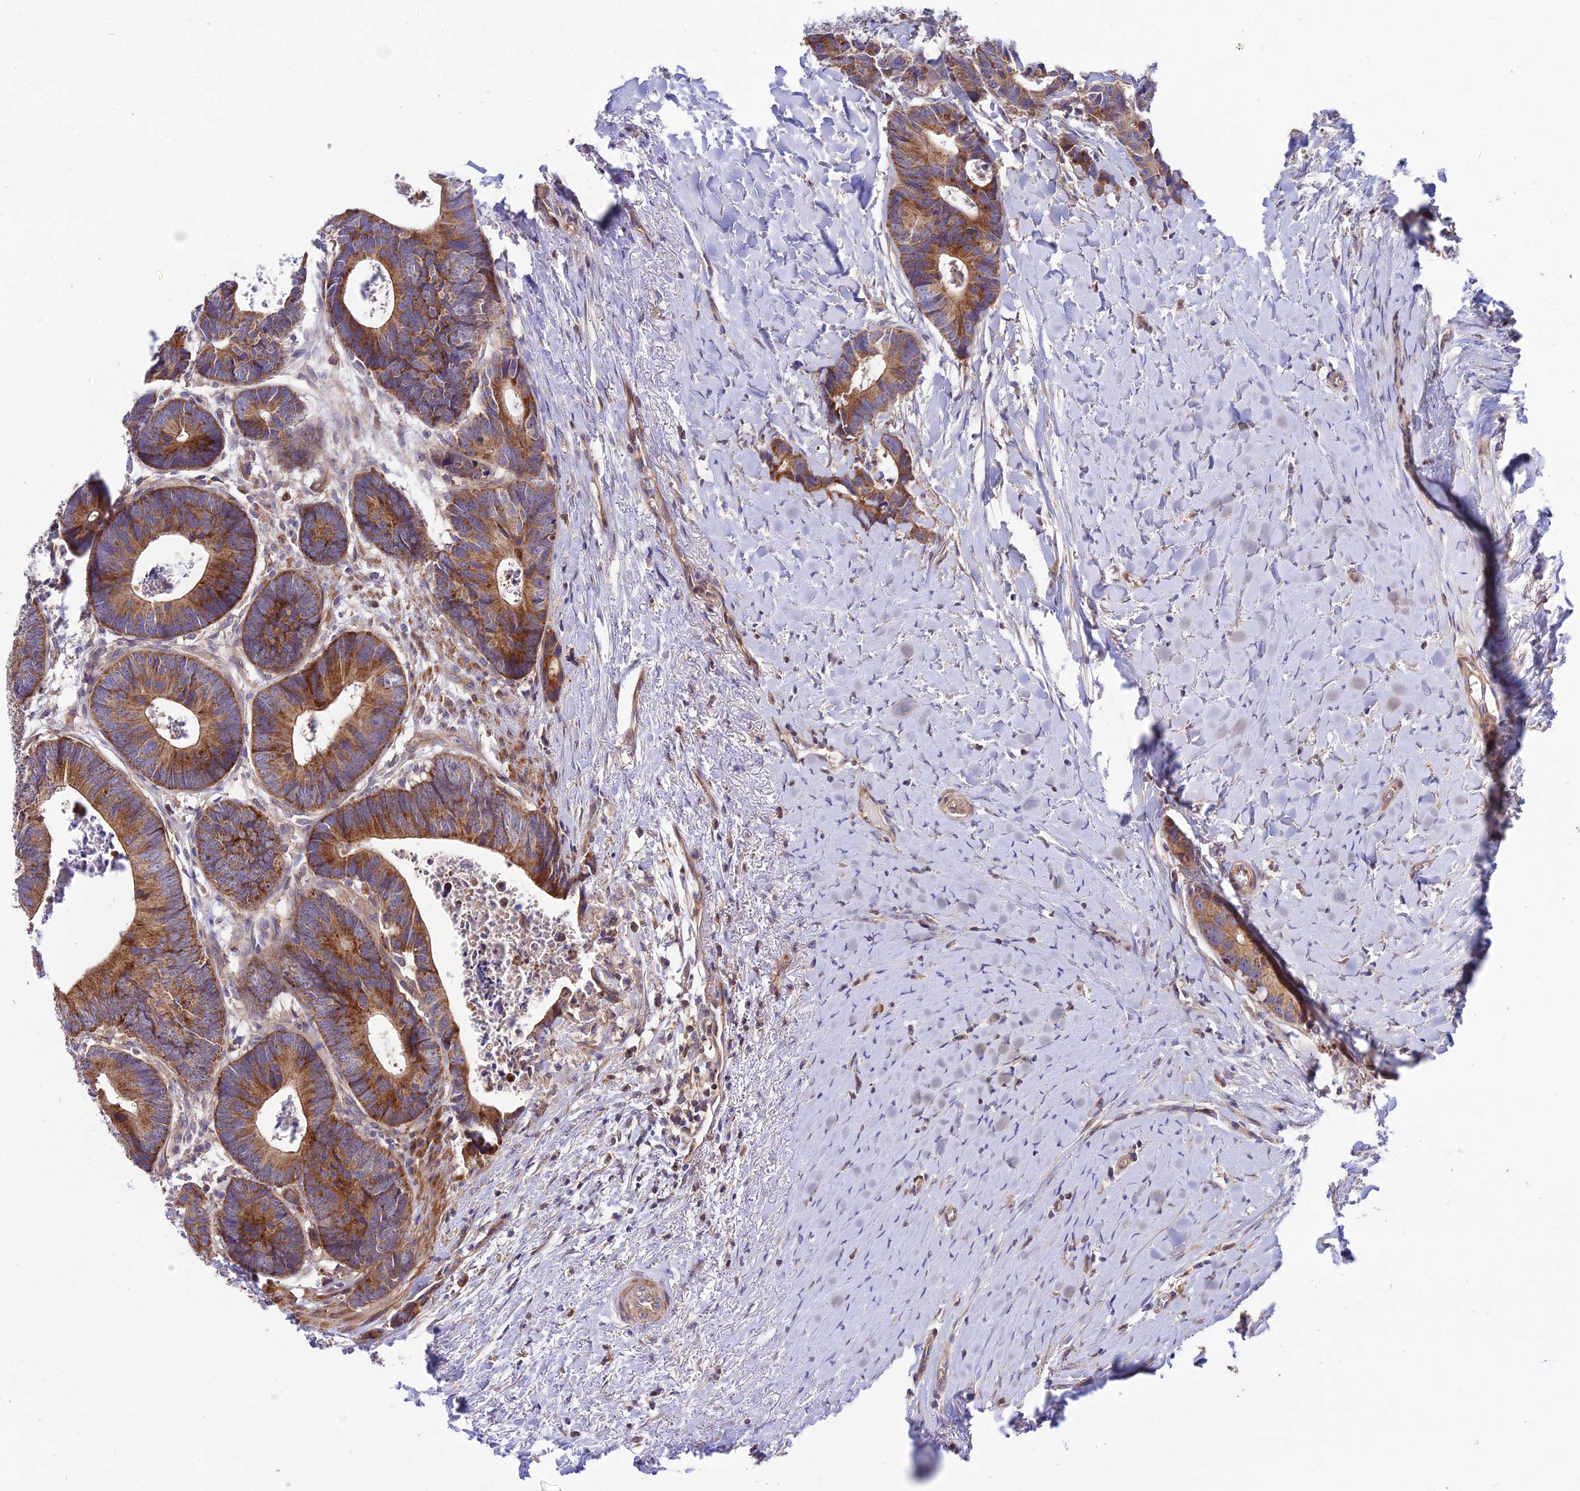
{"staining": {"intensity": "strong", "quantity": ">75%", "location": "cytoplasmic/membranous"}, "tissue": "colorectal cancer", "cell_type": "Tumor cells", "image_type": "cancer", "snomed": [{"axis": "morphology", "description": "Adenocarcinoma, NOS"}, {"axis": "topography", "description": "Colon"}], "caption": "Immunohistochemistry photomicrograph of colorectal cancer (adenocarcinoma) stained for a protein (brown), which exhibits high levels of strong cytoplasmic/membranous positivity in about >75% of tumor cells.", "gene": "TRIM43B", "patient": {"sex": "female", "age": 57}}